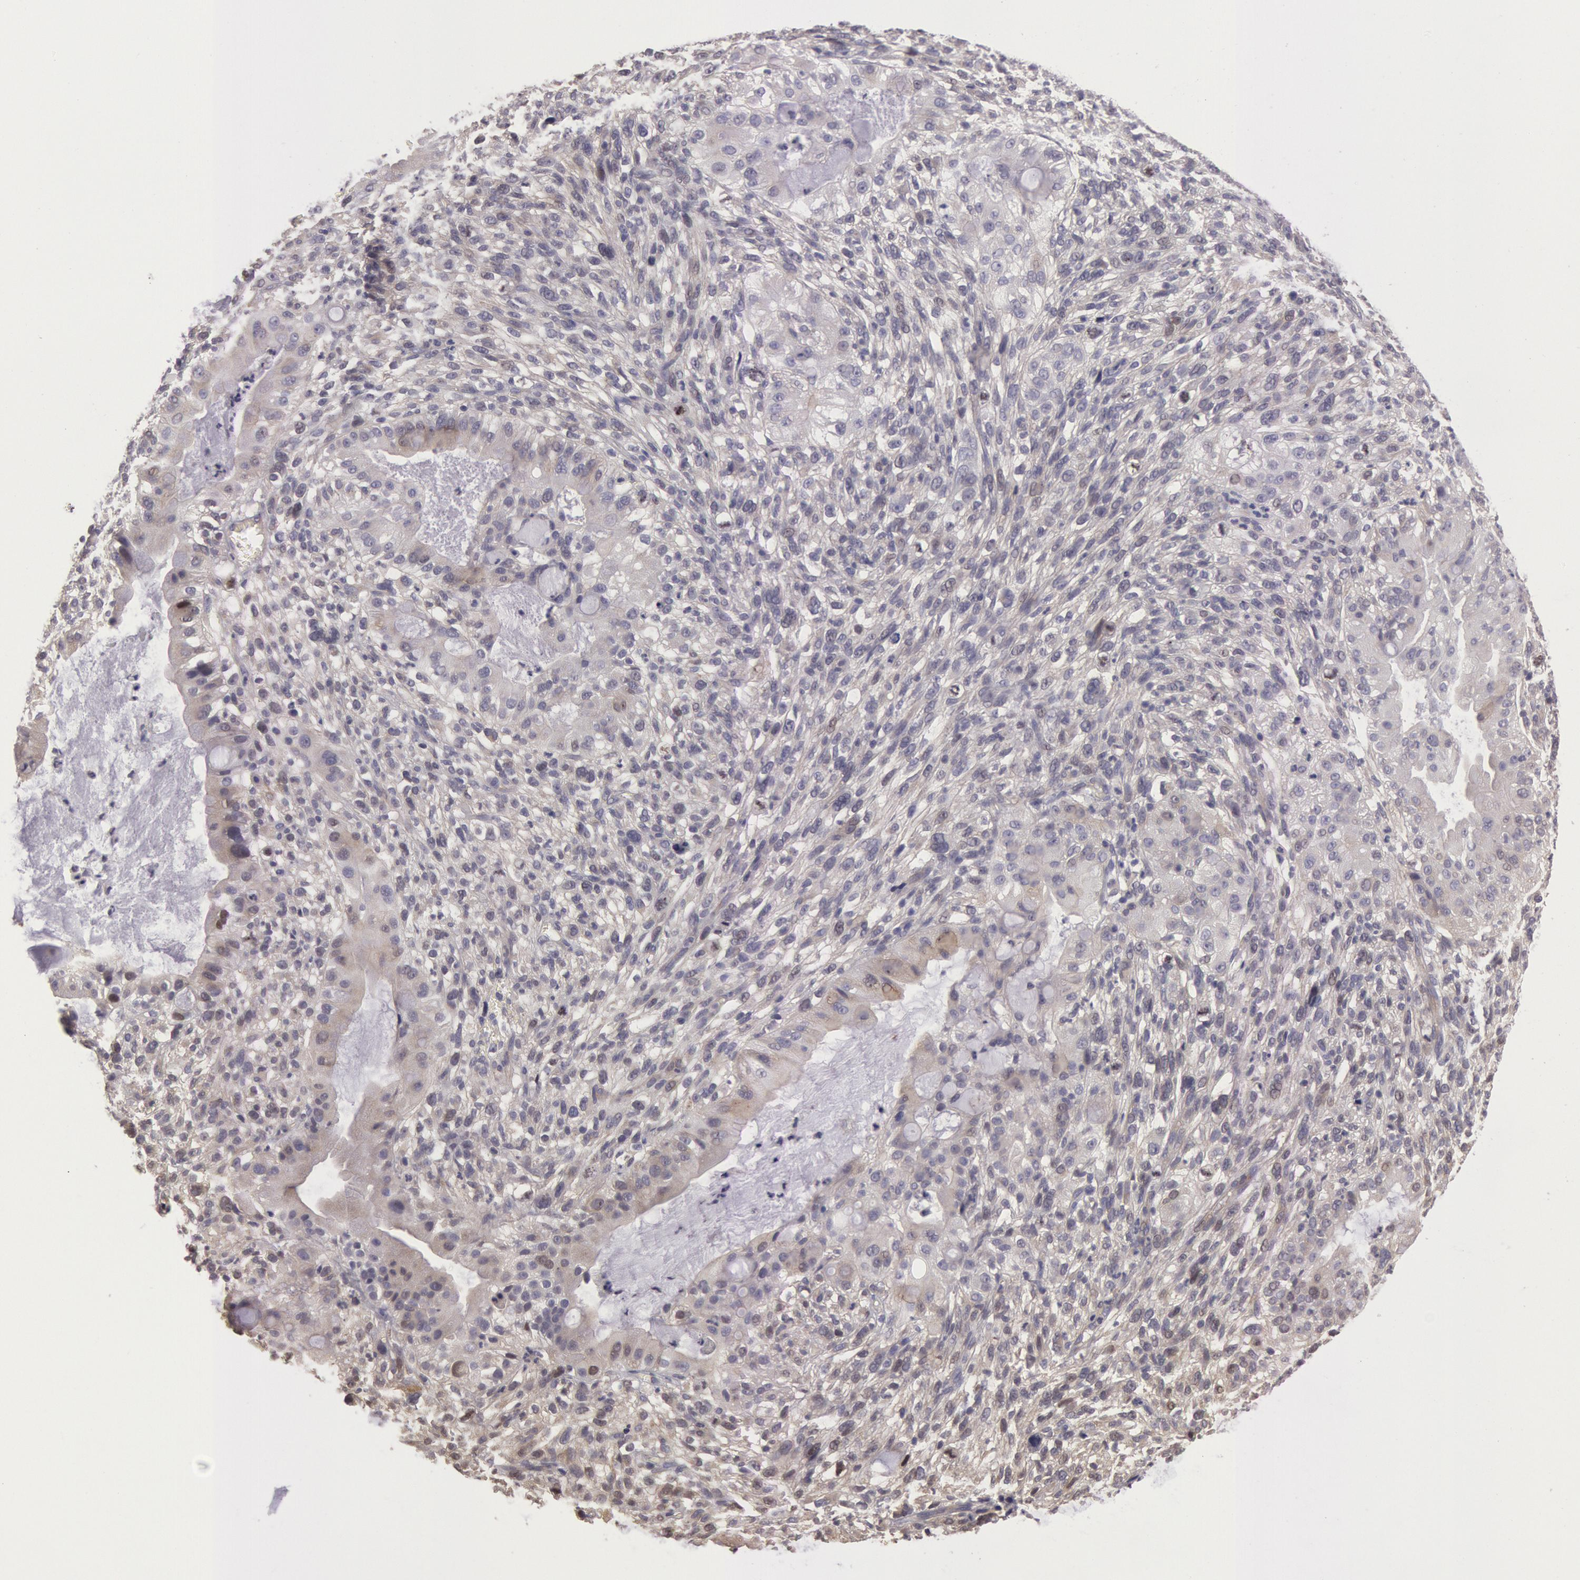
{"staining": {"intensity": "negative", "quantity": "none", "location": "none"}, "tissue": "cervical cancer", "cell_type": "Tumor cells", "image_type": "cancer", "snomed": [{"axis": "morphology", "description": "Adenocarcinoma, NOS"}, {"axis": "topography", "description": "Cervix"}], "caption": "A micrograph of adenocarcinoma (cervical) stained for a protein reveals no brown staining in tumor cells.", "gene": "AMOTL1", "patient": {"sex": "female", "age": 41}}